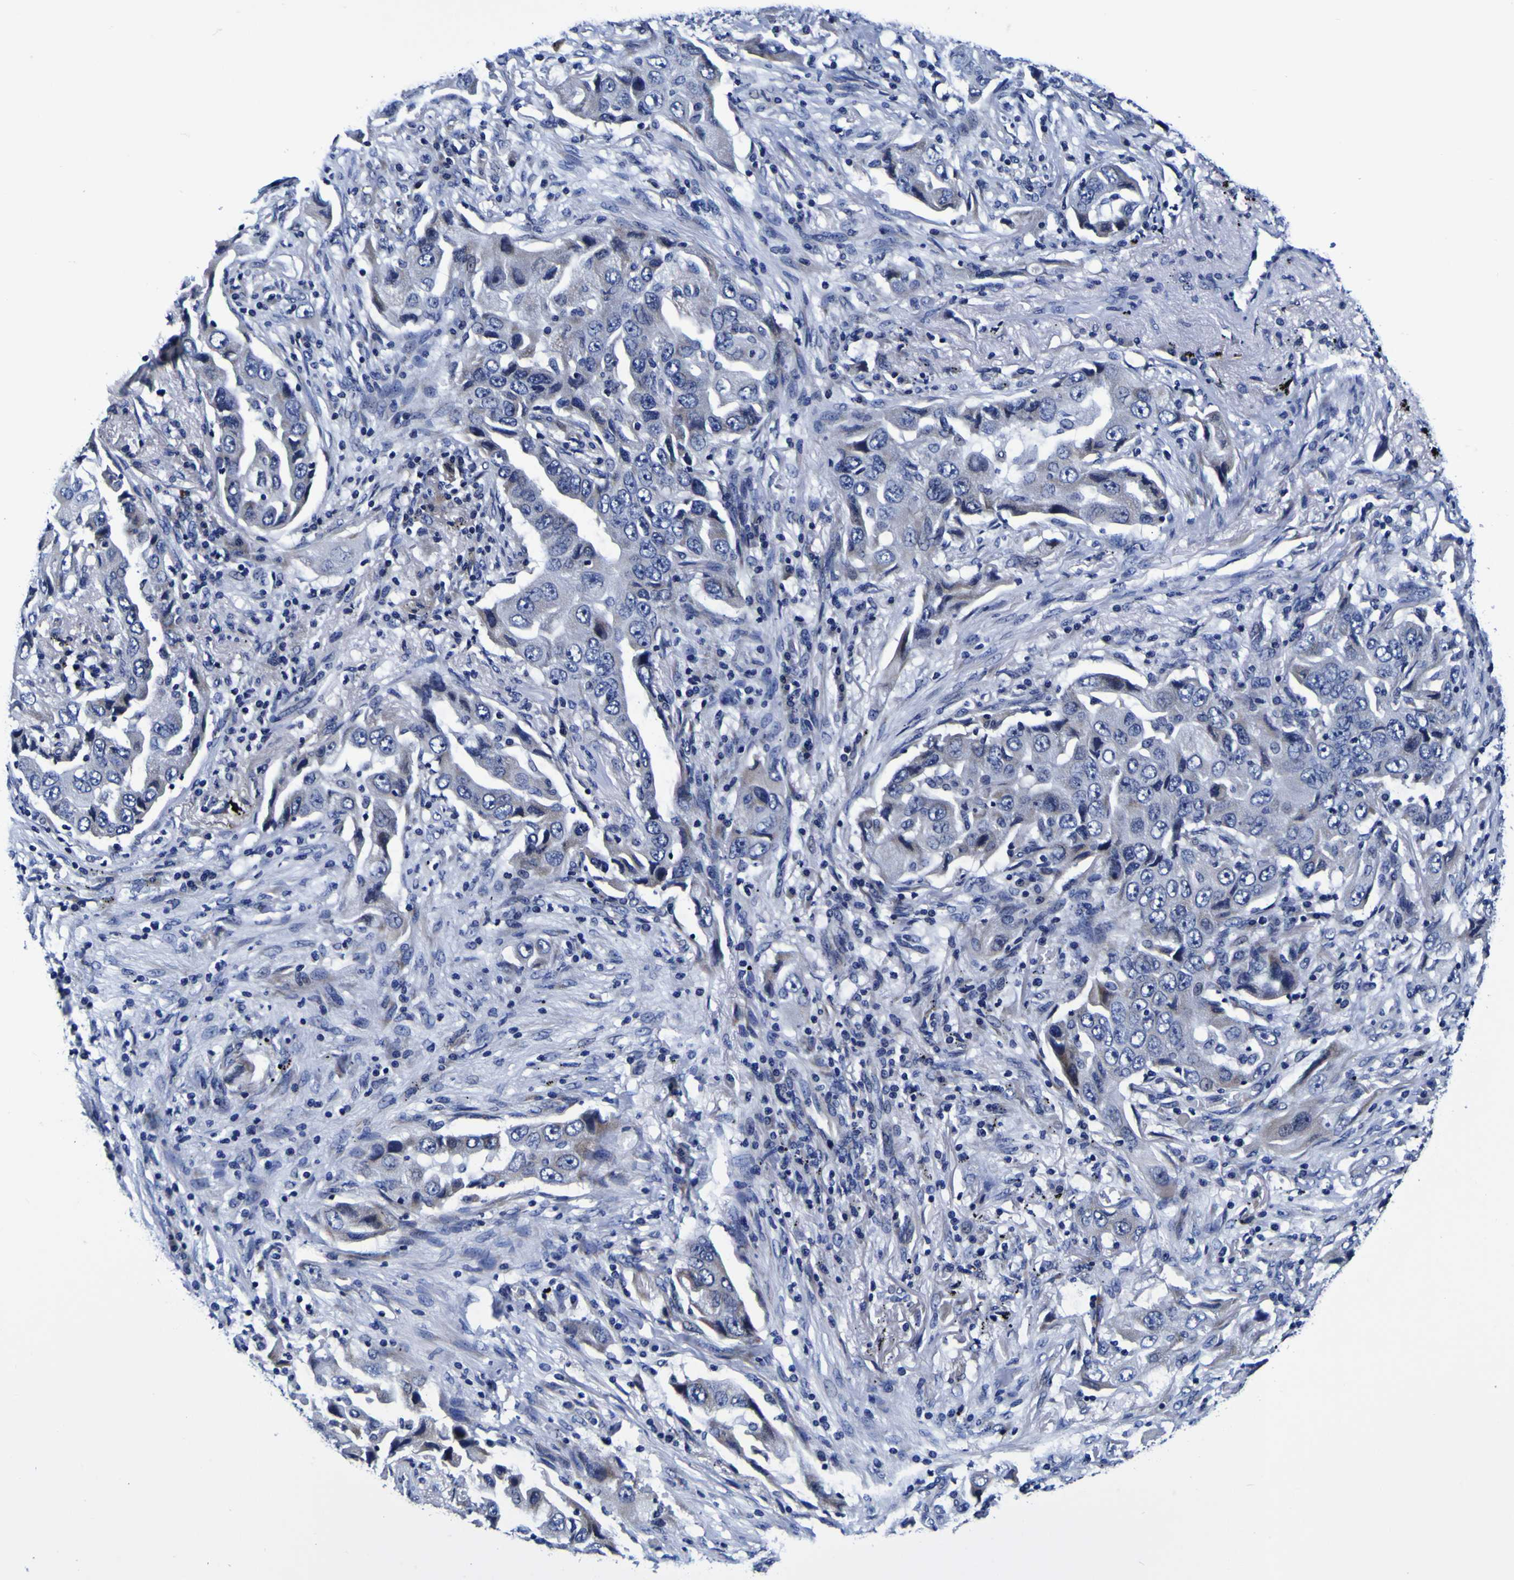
{"staining": {"intensity": "weak", "quantity": "<25%", "location": "cytoplasmic/membranous"}, "tissue": "lung cancer", "cell_type": "Tumor cells", "image_type": "cancer", "snomed": [{"axis": "morphology", "description": "Adenocarcinoma, NOS"}, {"axis": "topography", "description": "Lung"}], "caption": "High power microscopy histopathology image of an IHC histopathology image of lung cancer (adenocarcinoma), revealing no significant expression in tumor cells. Brightfield microscopy of immunohistochemistry stained with DAB (brown) and hematoxylin (blue), captured at high magnification.", "gene": "PDLIM4", "patient": {"sex": "female", "age": 65}}